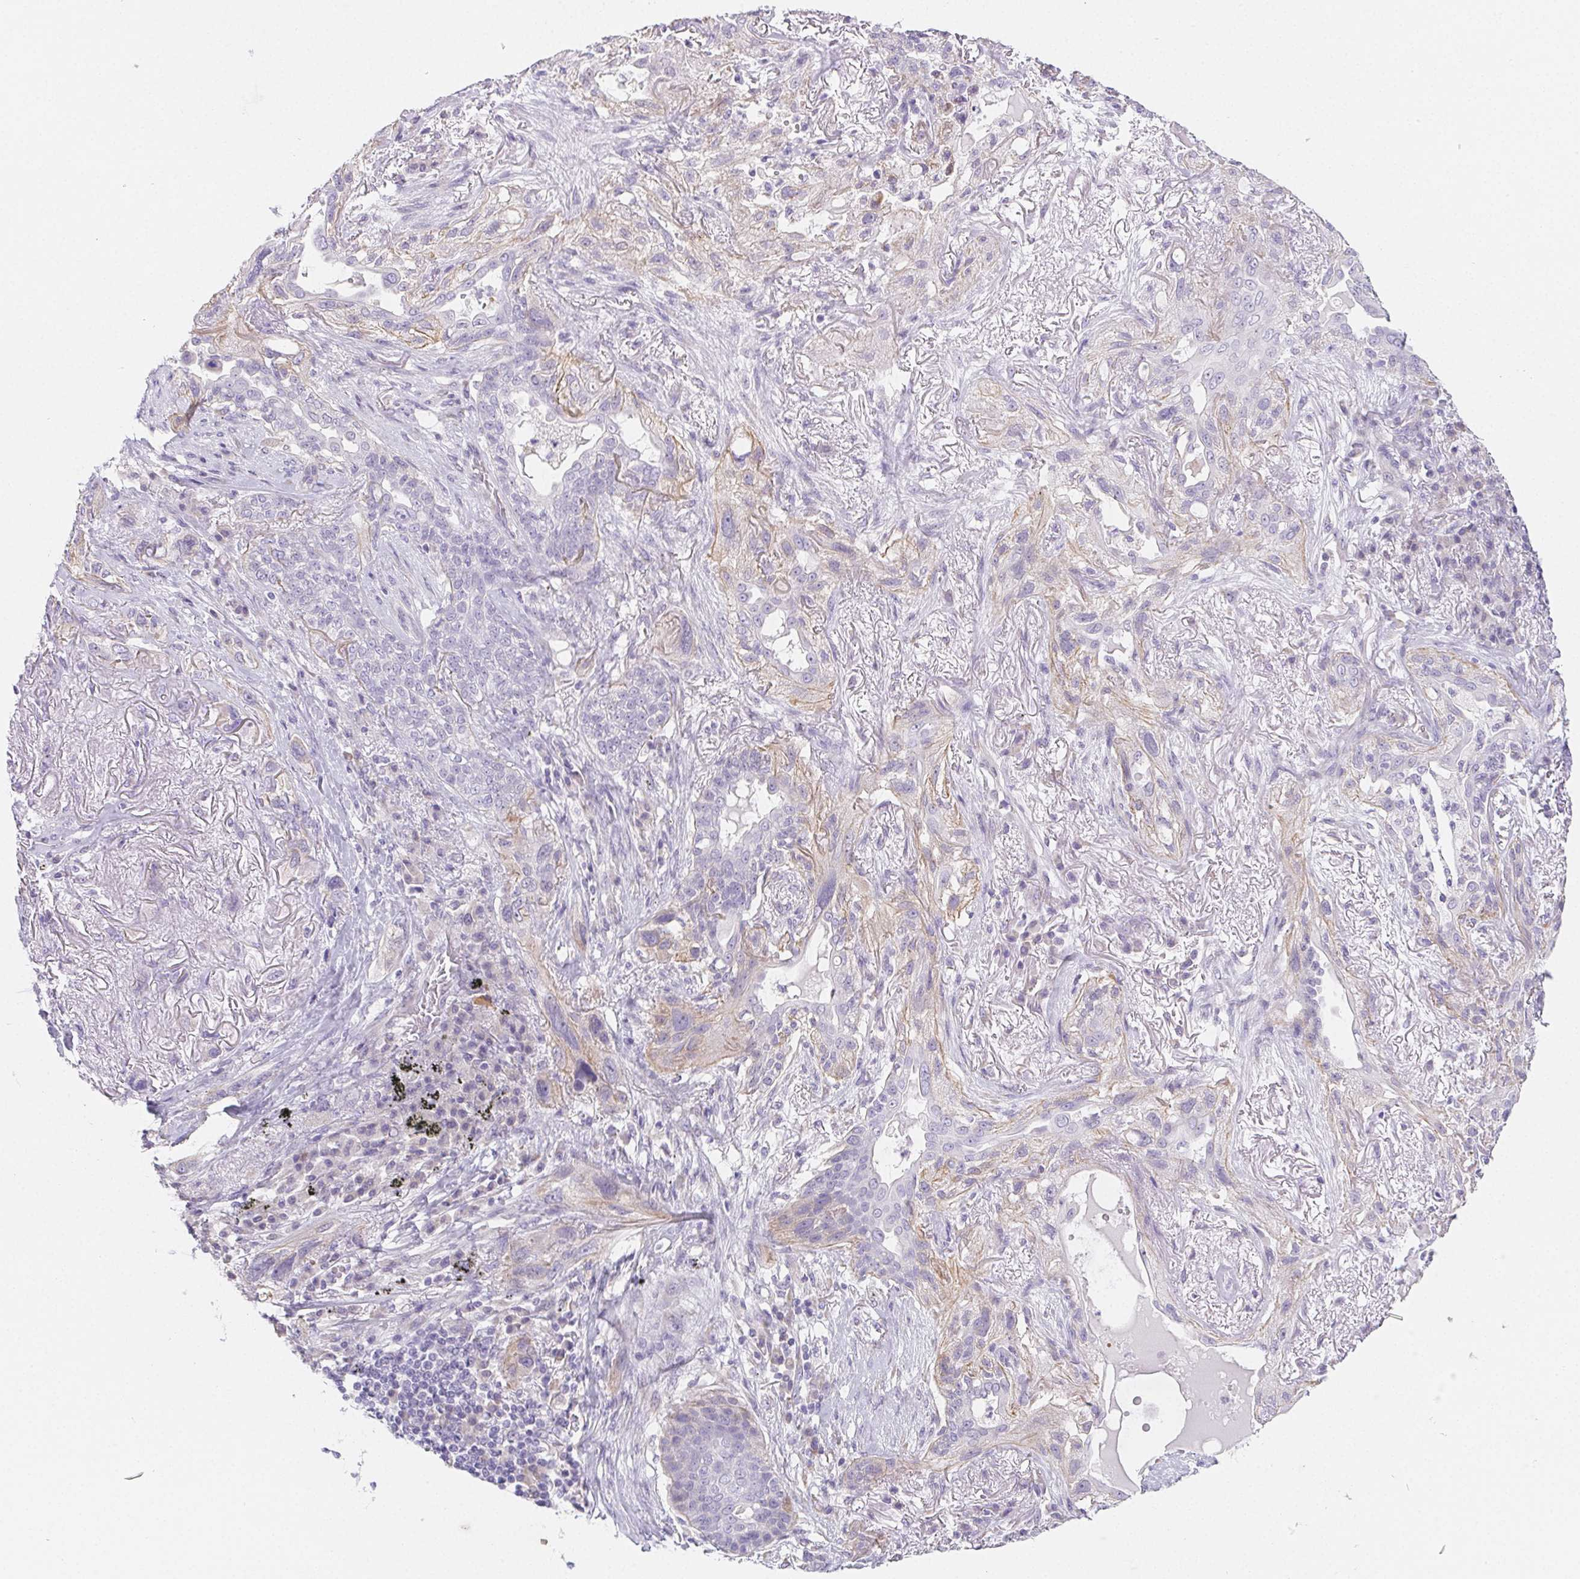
{"staining": {"intensity": "weak", "quantity": "<25%", "location": "cytoplasmic/membranous"}, "tissue": "lung cancer", "cell_type": "Tumor cells", "image_type": "cancer", "snomed": [{"axis": "morphology", "description": "Squamous cell carcinoma, NOS"}, {"axis": "topography", "description": "Lung"}], "caption": "Lung cancer (squamous cell carcinoma) was stained to show a protein in brown. There is no significant expression in tumor cells.", "gene": "ZBBX", "patient": {"sex": "female", "age": 70}}